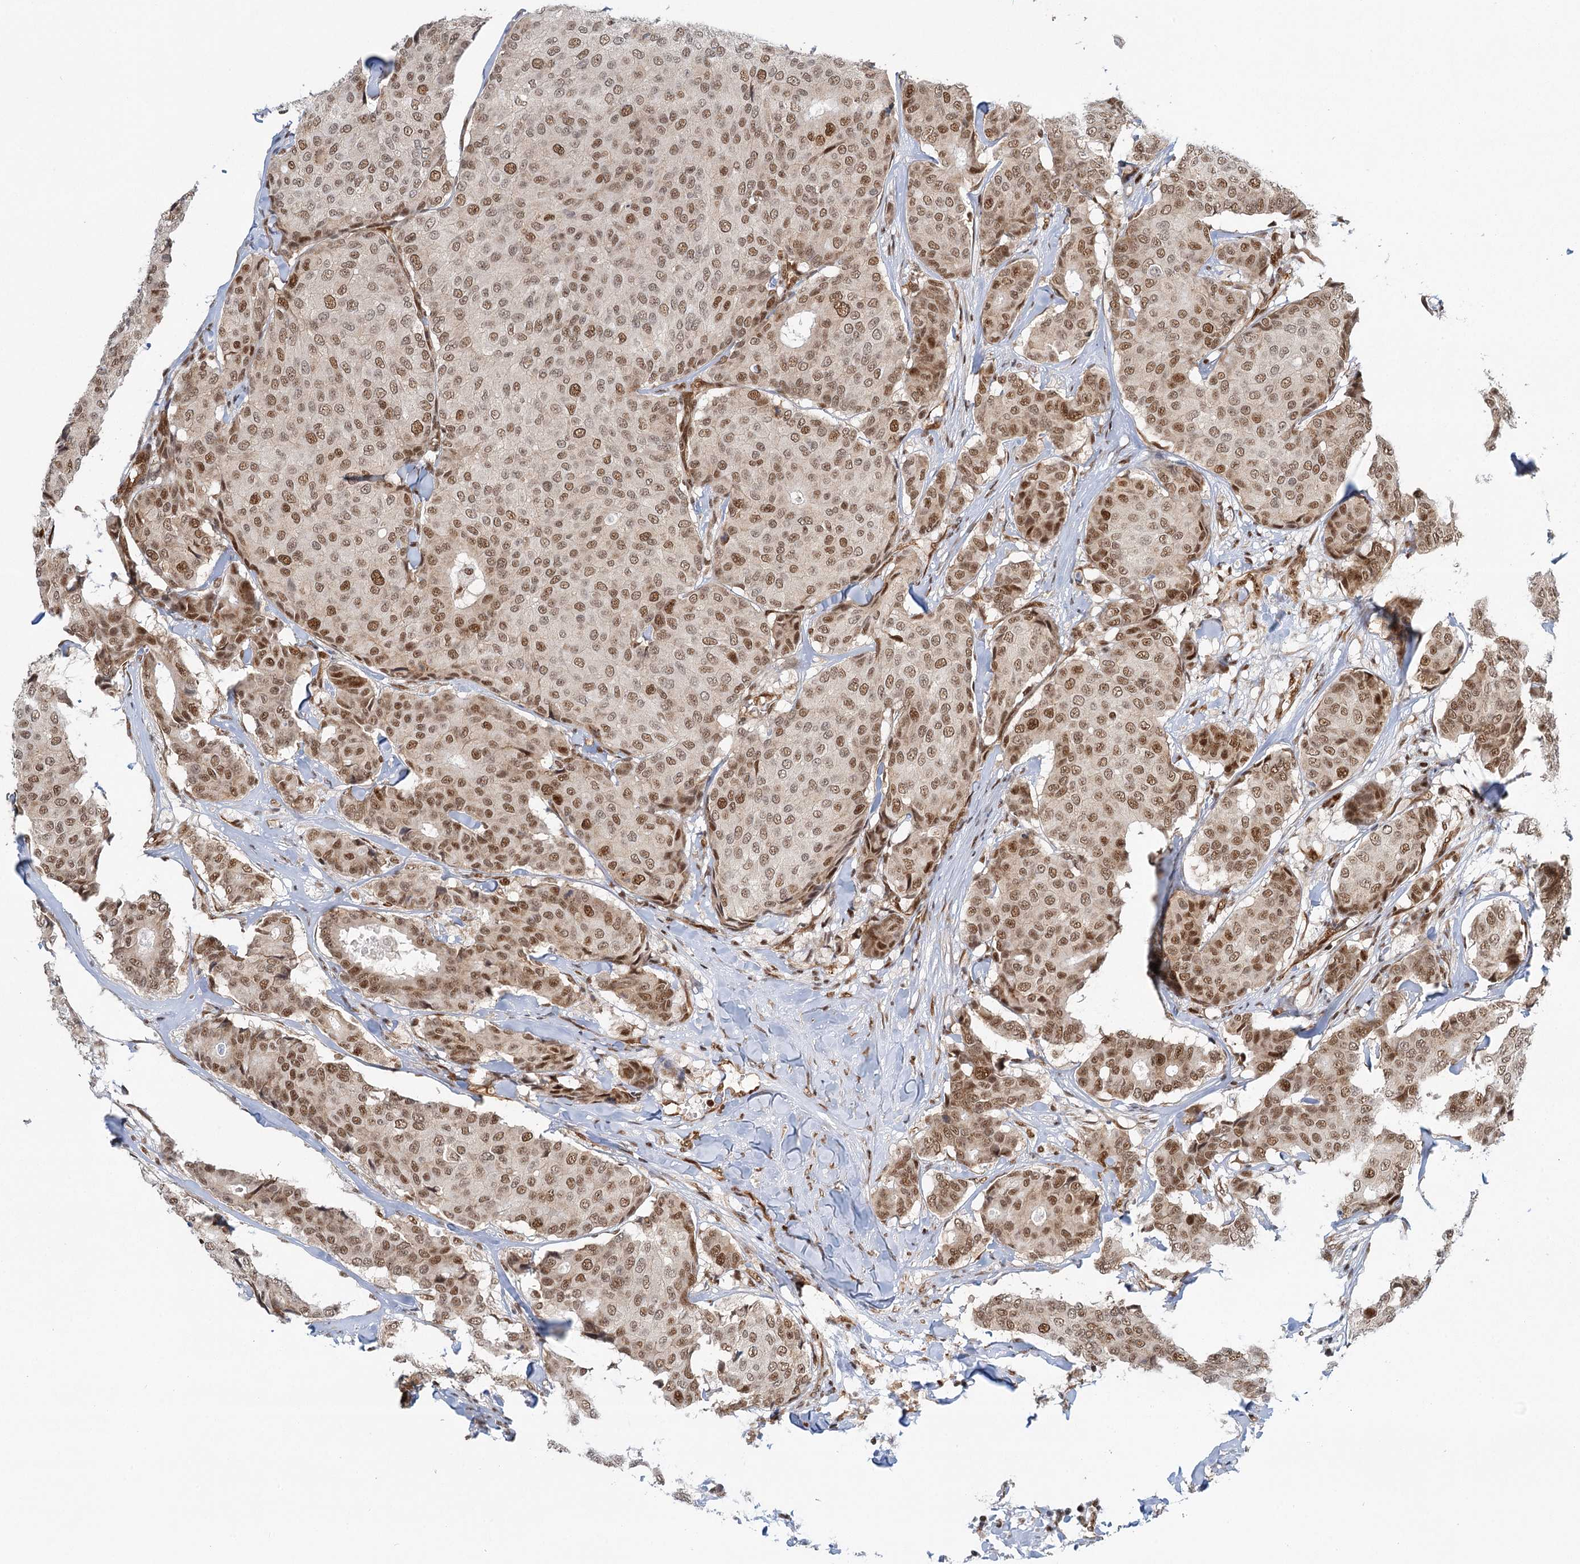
{"staining": {"intensity": "moderate", "quantity": ">75%", "location": "nuclear"}, "tissue": "breast cancer", "cell_type": "Tumor cells", "image_type": "cancer", "snomed": [{"axis": "morphology", "description": "Duct carcinoma"}, {"axis": "topography", "description": "Breast"}], "caption": "There is medium levels of moderate nuclear staining in tumor cells of breast cancer, as demonstrated by immunohistochemical staining (brown color).", "gene": "GPATCH11", "patient": {"sex": "female", "age": 75}}